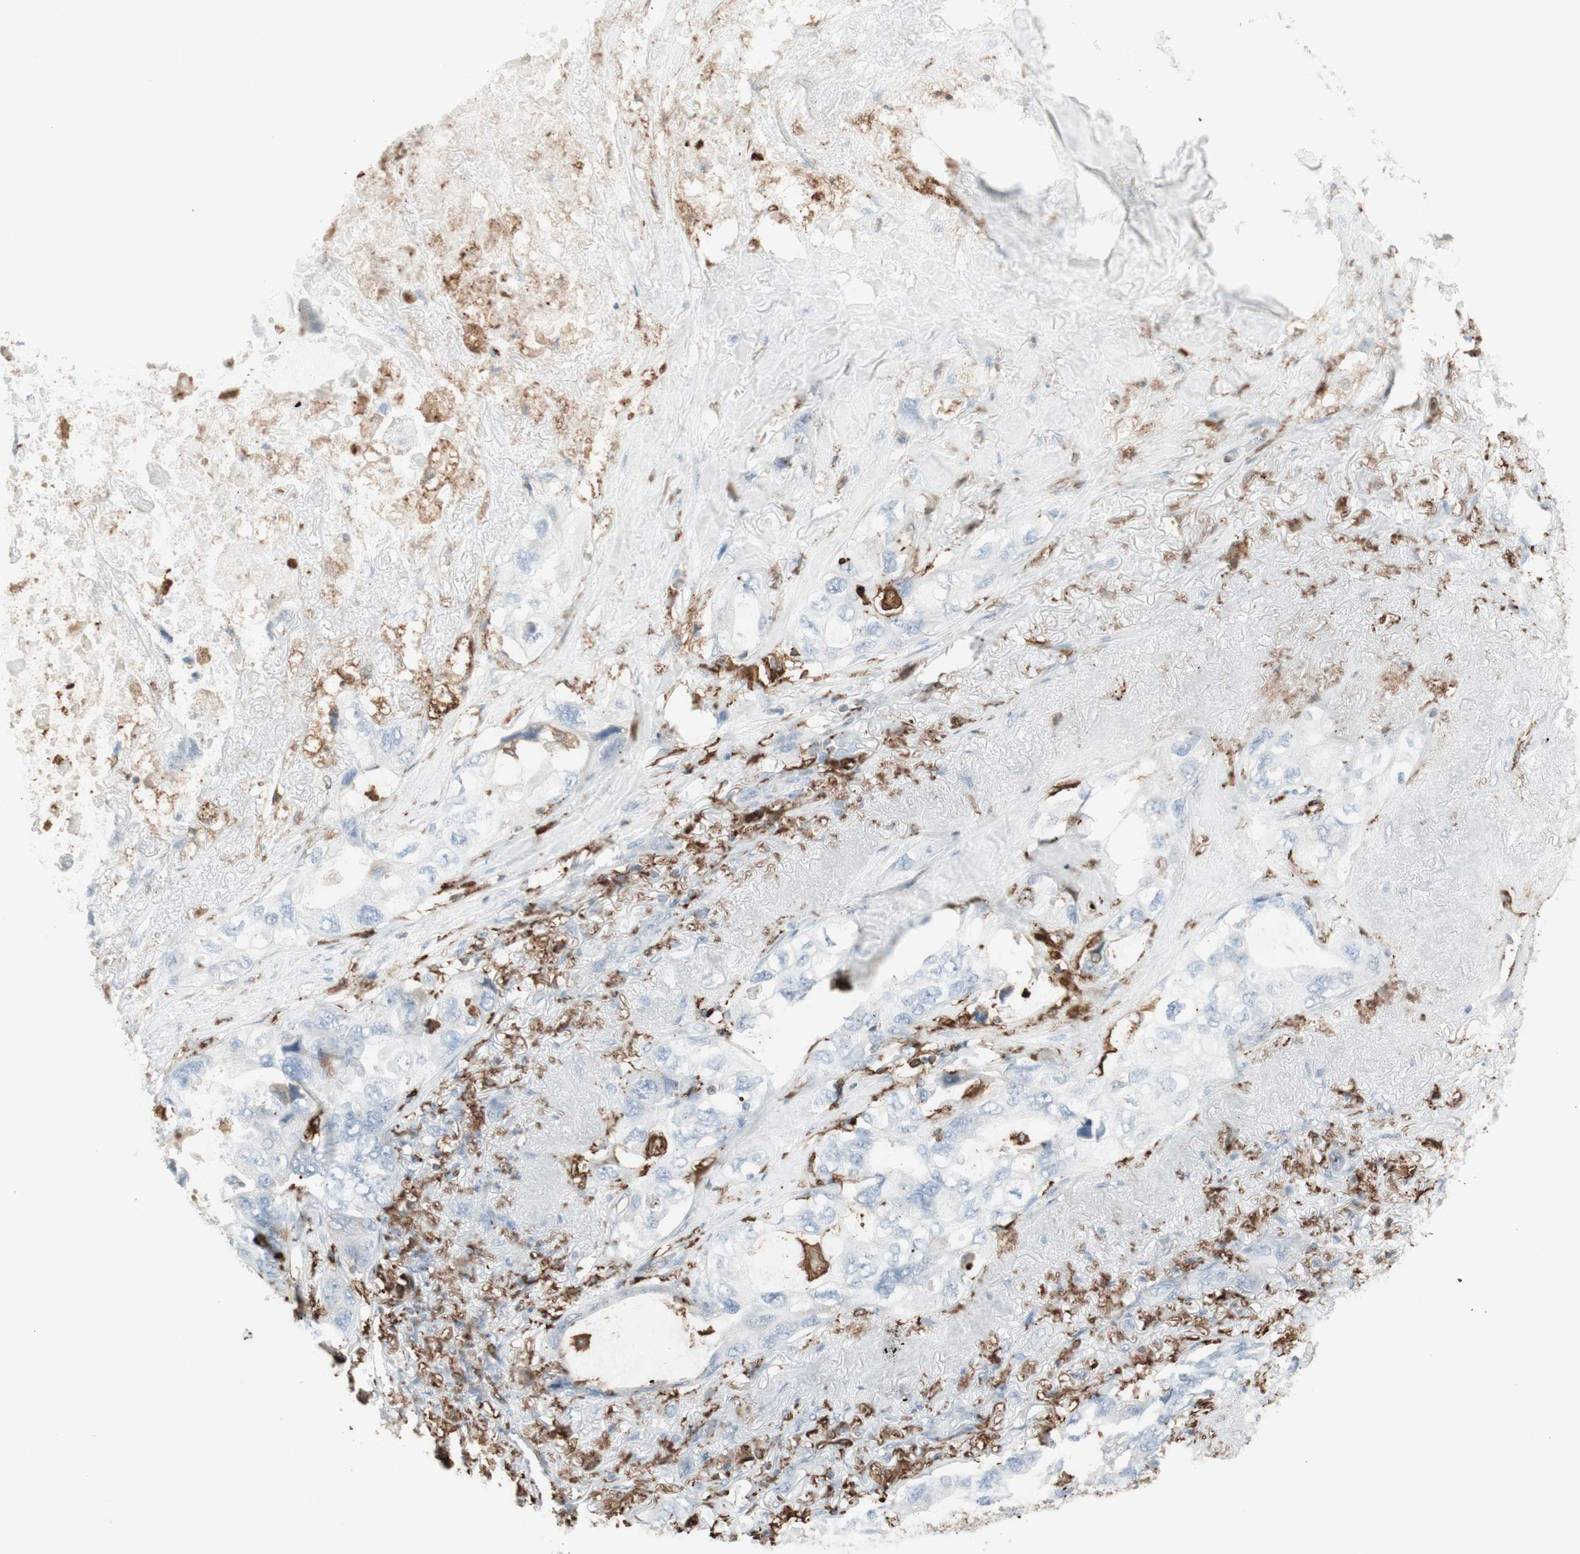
{"staining": {"intensity": "negative", "quantity": "none", "location": "none"}, "tissue": "lung cancer", "cell_type": "Tumor cells", "image_type": "cancer", "snomed": [{"axis": "morphology", "description": "Squamous cell carcinoma, NOS"}, {"axis": "topography", "description": "Lung"}], "caption": "Tumor cells are negative for brown protein staining in squamous cell carcinoma (lung).", "gene": "HLA-DPB1", "patient": {"sex": "female", "age": 73}}